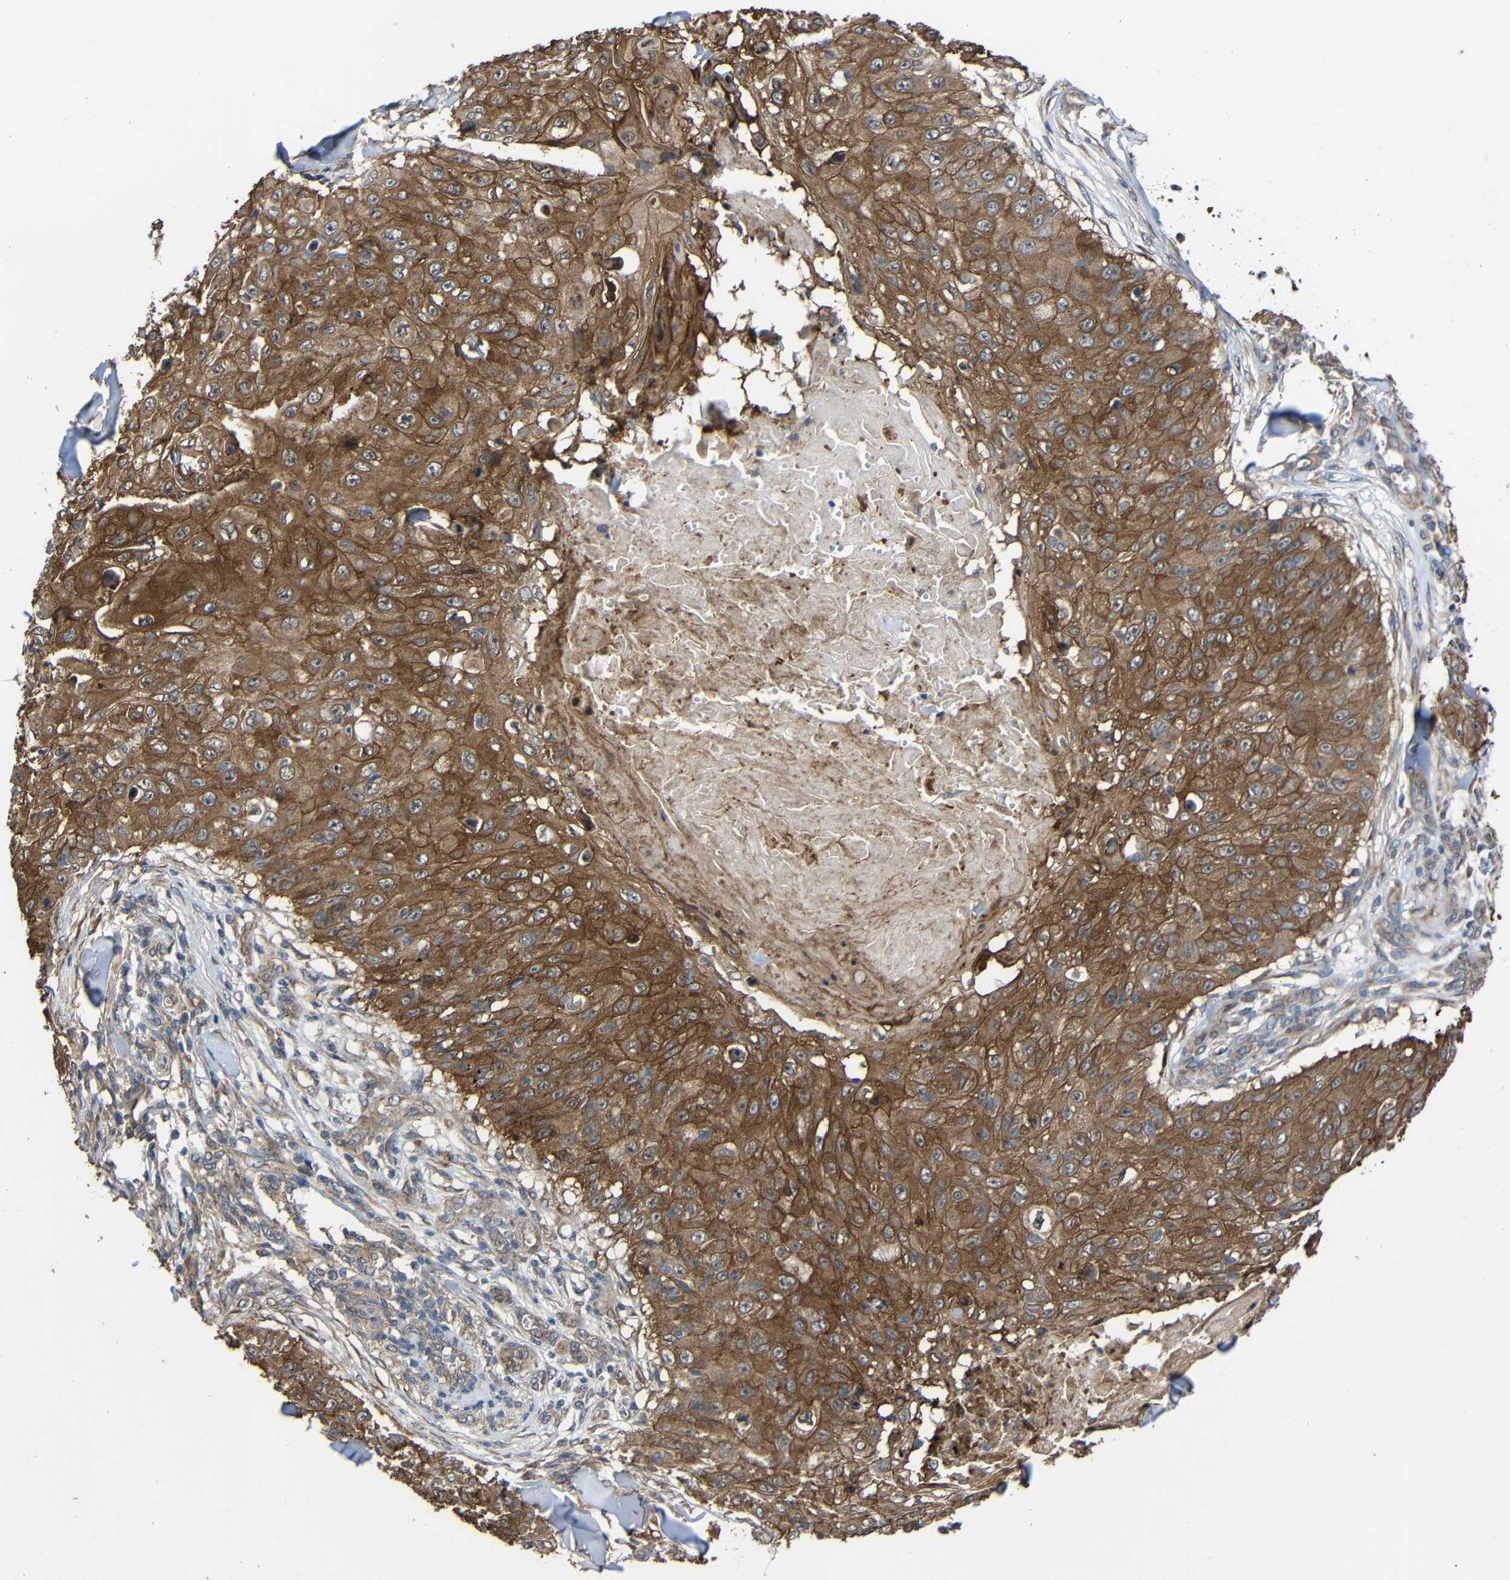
{"staining": {"intensity": "strong", "quantity": ">75%", "location": "cytoplasmic/membranous"}, "tissue": "skin cancer", "cell_type": "Tumor cells", "image_type": "cancer", "snomed": [{"axis": "morphology", "description": "Squamous cell carcinoma, NOS"}, {"axis": "topography", "description": "Skin"}], "caption": "DAB (3,3'-diaminobenzidine) immunohistochemical staining of human skin squamous cell carcinoma shows strong cytoplasmic/membranous protein expression in about >75% of tumor cells.", "gene": "CHST9", "patient": {"sex": "male", "age": 86}}